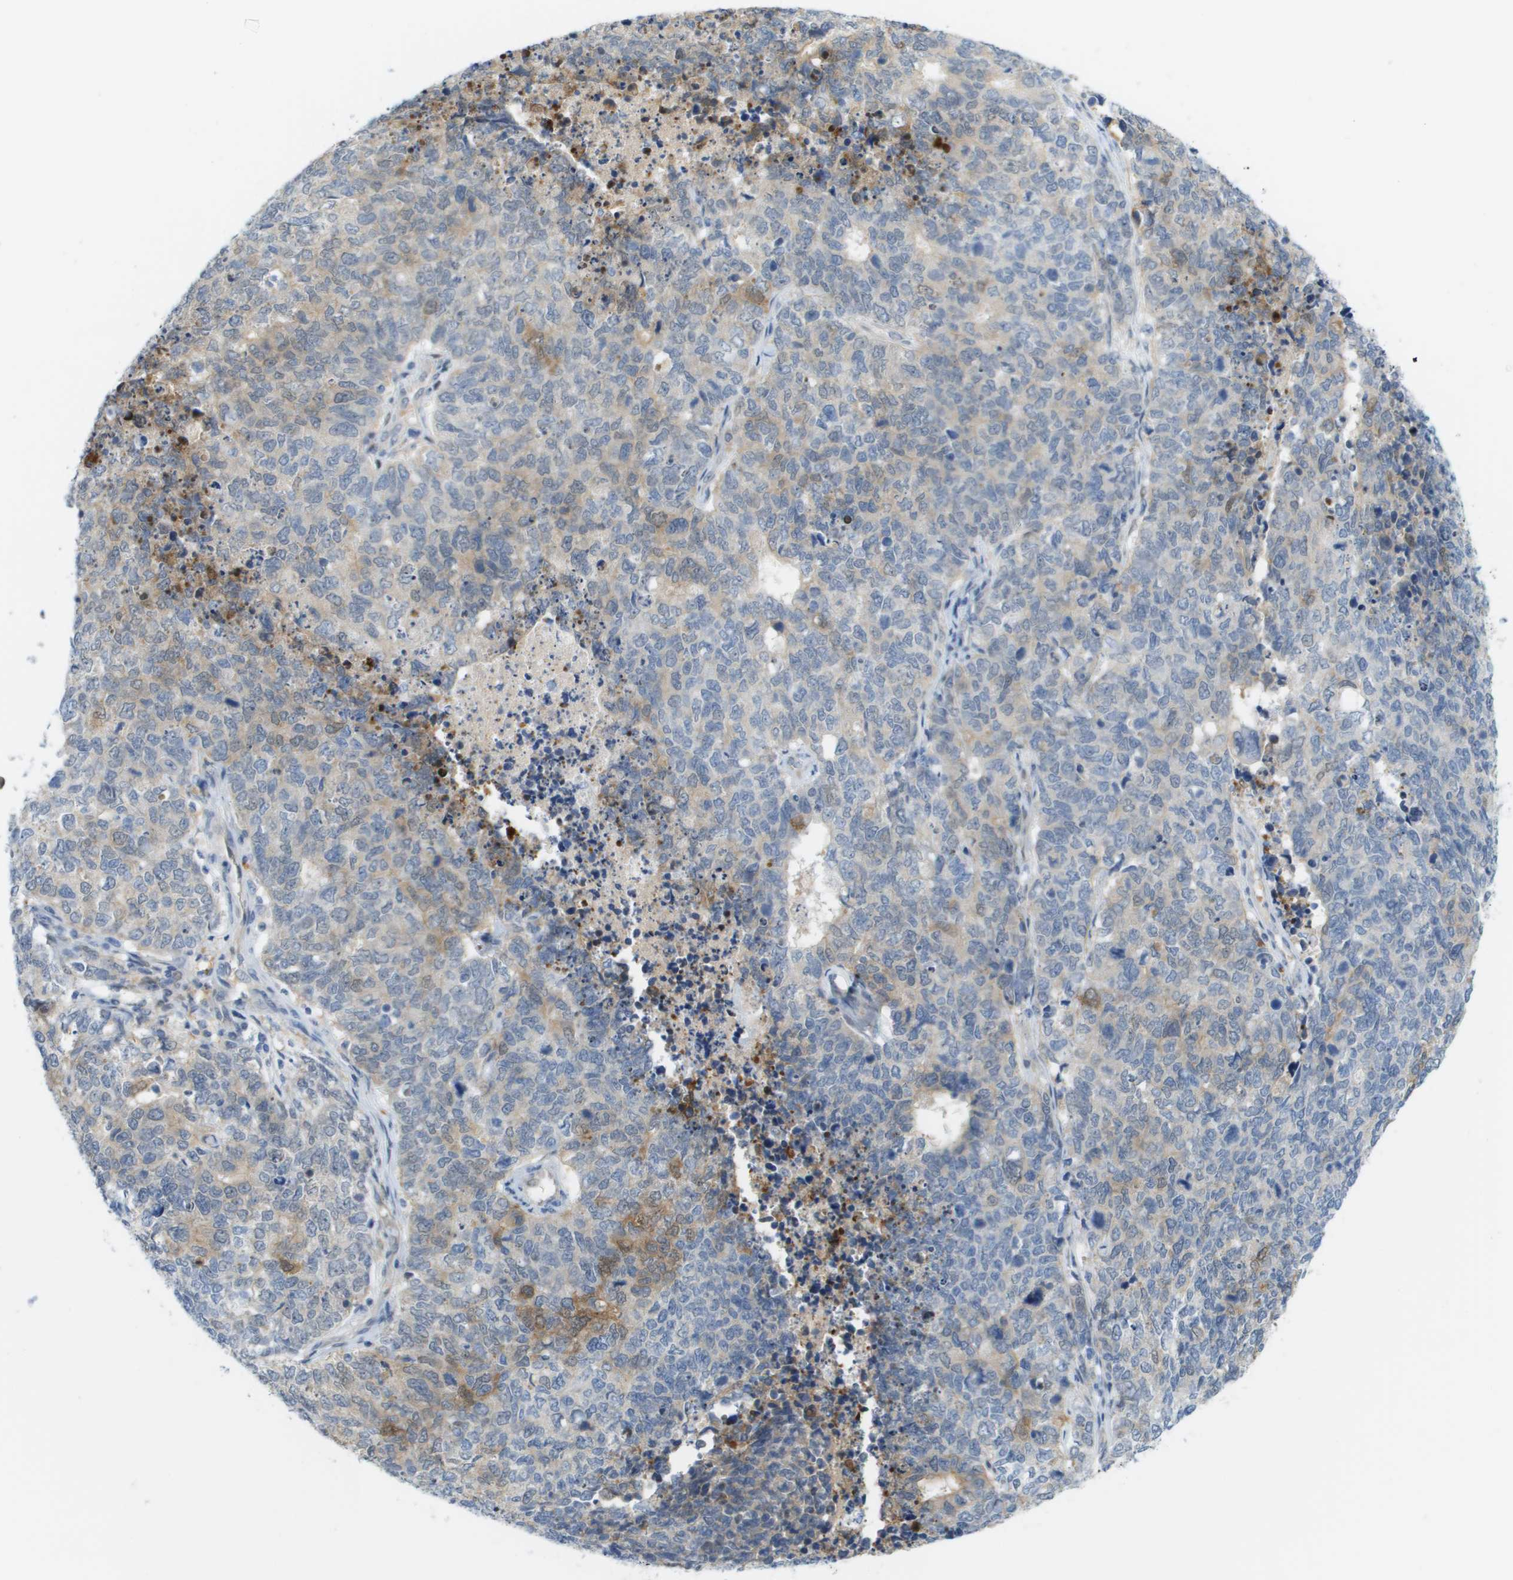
{"staining": {"intensity": "weak", "quantity": "<25%", "location": "cytoplasmic/membranous"}, "tissue": "cervical cancer", "cell_type": "Tumor cells", "image_type": "cancer", "snomed": [{"axis": "morphology", "description": "Squamous cell carcinoma, NOS"}, {"axis": "topography", "description": "Cervix"}], "caption": "Tumor cells are negative for brown protein staining in cervical cancer (squamous cell carcinoma).", "gene": "CUL9", "patient": {"sex": "female", "age": 63}}